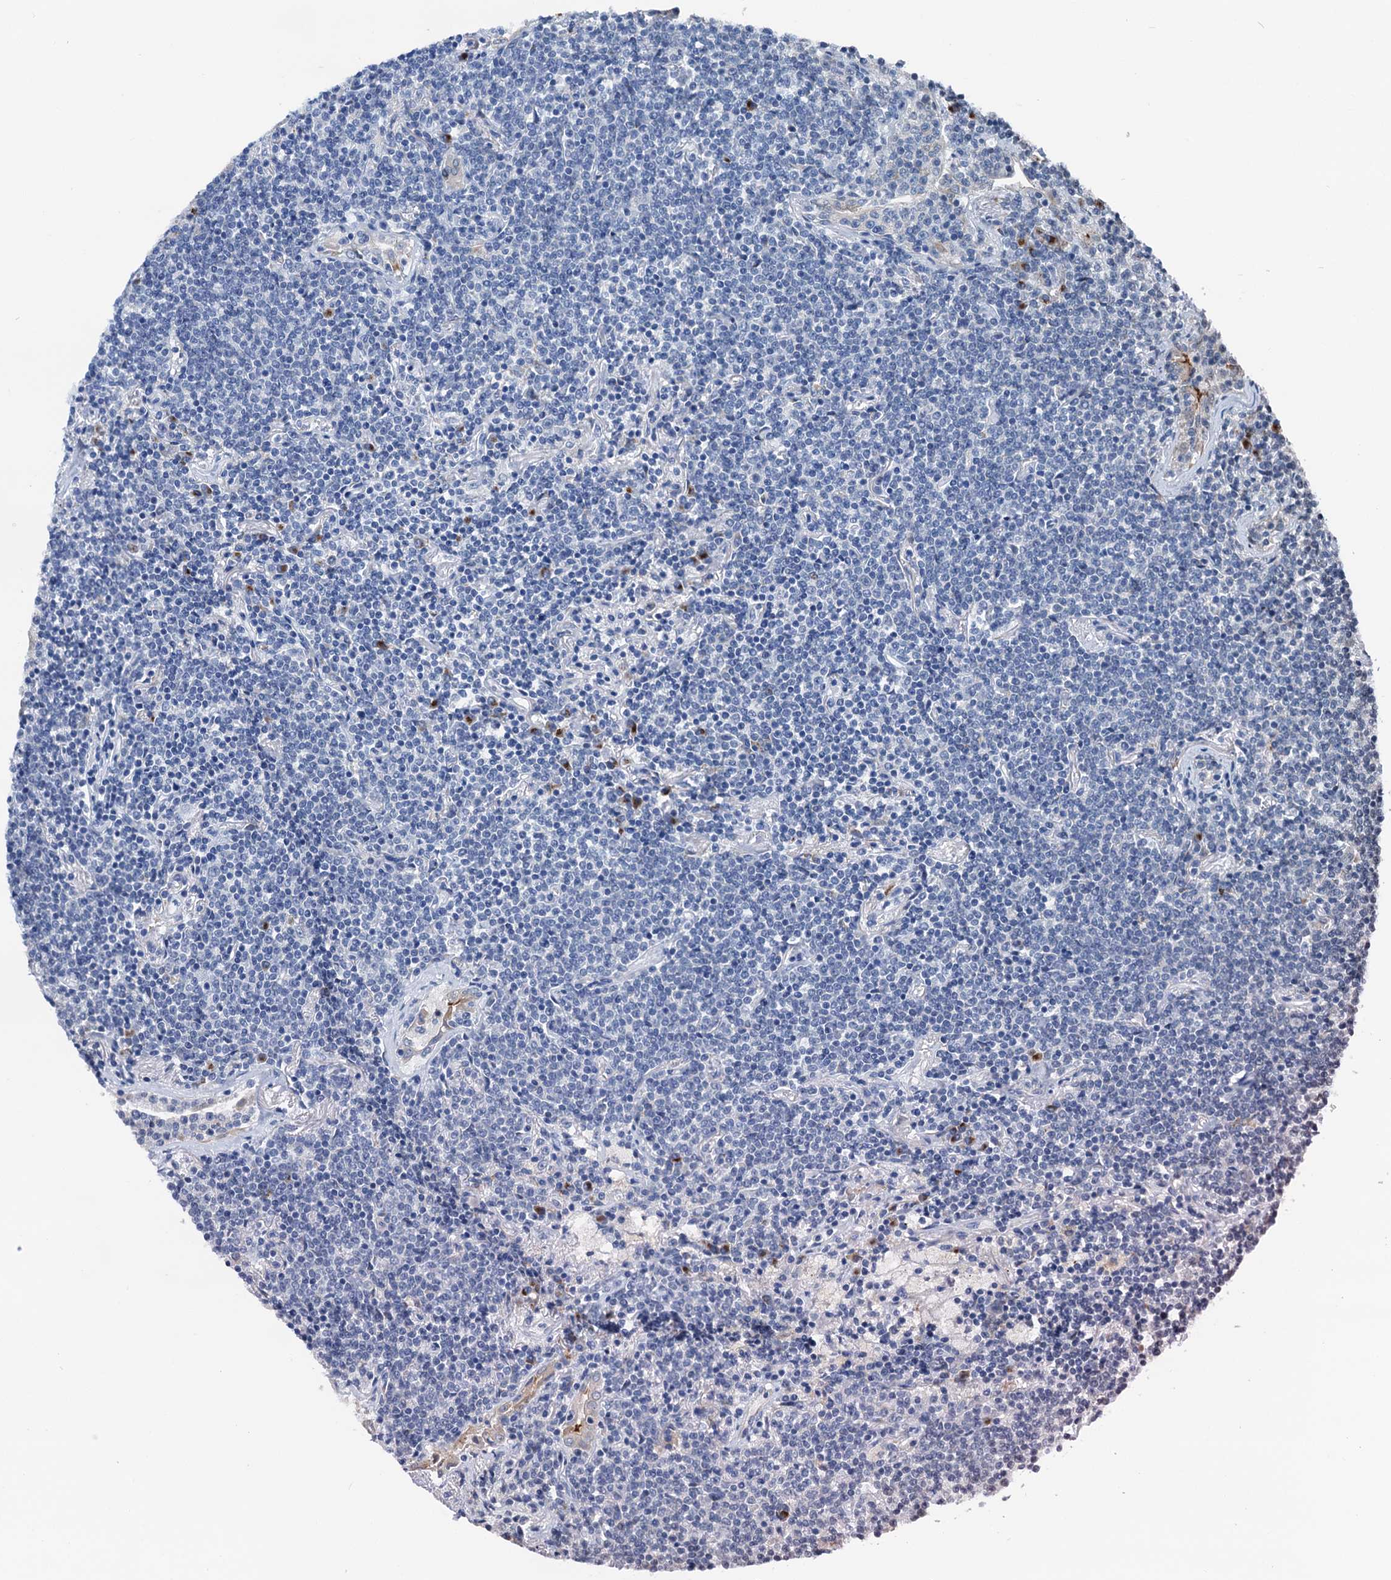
{"staining": {"intensity": "negative", "quantity": "none", "location": "none"}, "tissue": "lymphoma", "cell_type": "Tumor cells", "image_type": "cancer", "snomed": [{"axis": "morphology", "description": "Malignant lymphoma, non-Hodgkin's type, Low grade"}, {"axis": "topography", "description": "Lung"}], "caption": "Immunohistochemical staining of lymphoma demonstrates no significant staining in tumor cells.", "gene": "SHLD1", "patient": {"sex": "female", "age": 71}}